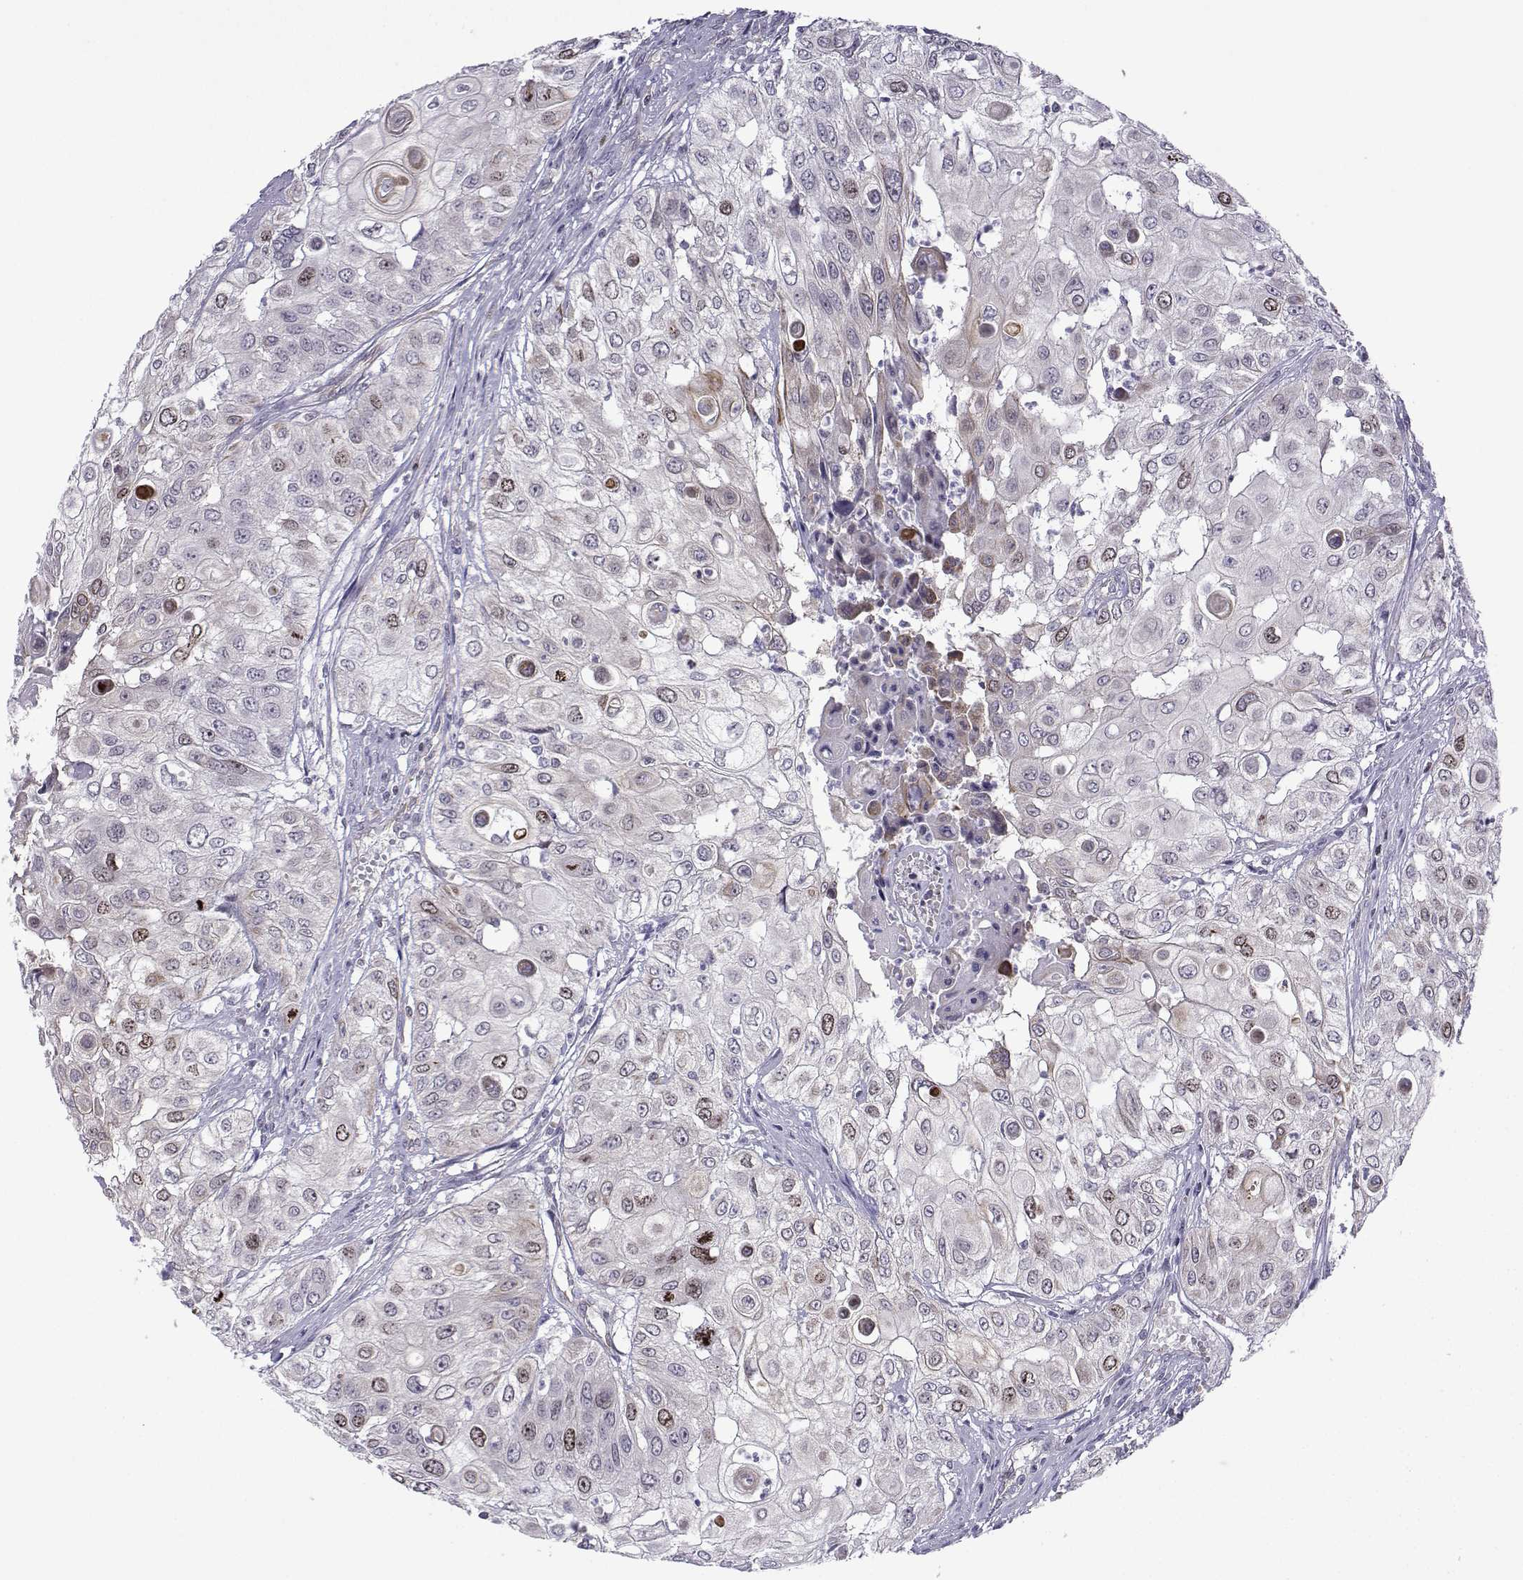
{"staining": {"intensity": "moderate", "quantity": "<25%", "location": "nuclear"}, "tissue": "urothelial cancer", "cell_type": "Tumor cells", "image_type": "cancer", "snomed": [{"axis": "morphology", "description": "Urothelial carcinoma, High grade"}, {"axis": "topography", "description": "Urinary bladder"}], "caption": "The image reveals staining of high-grade urothelial carcinoma, revealing moderate nuclear protein expression (brown color) within tumor cells.", "gene": "INCENP", "patient": {"sex": "female", "age": 79}}